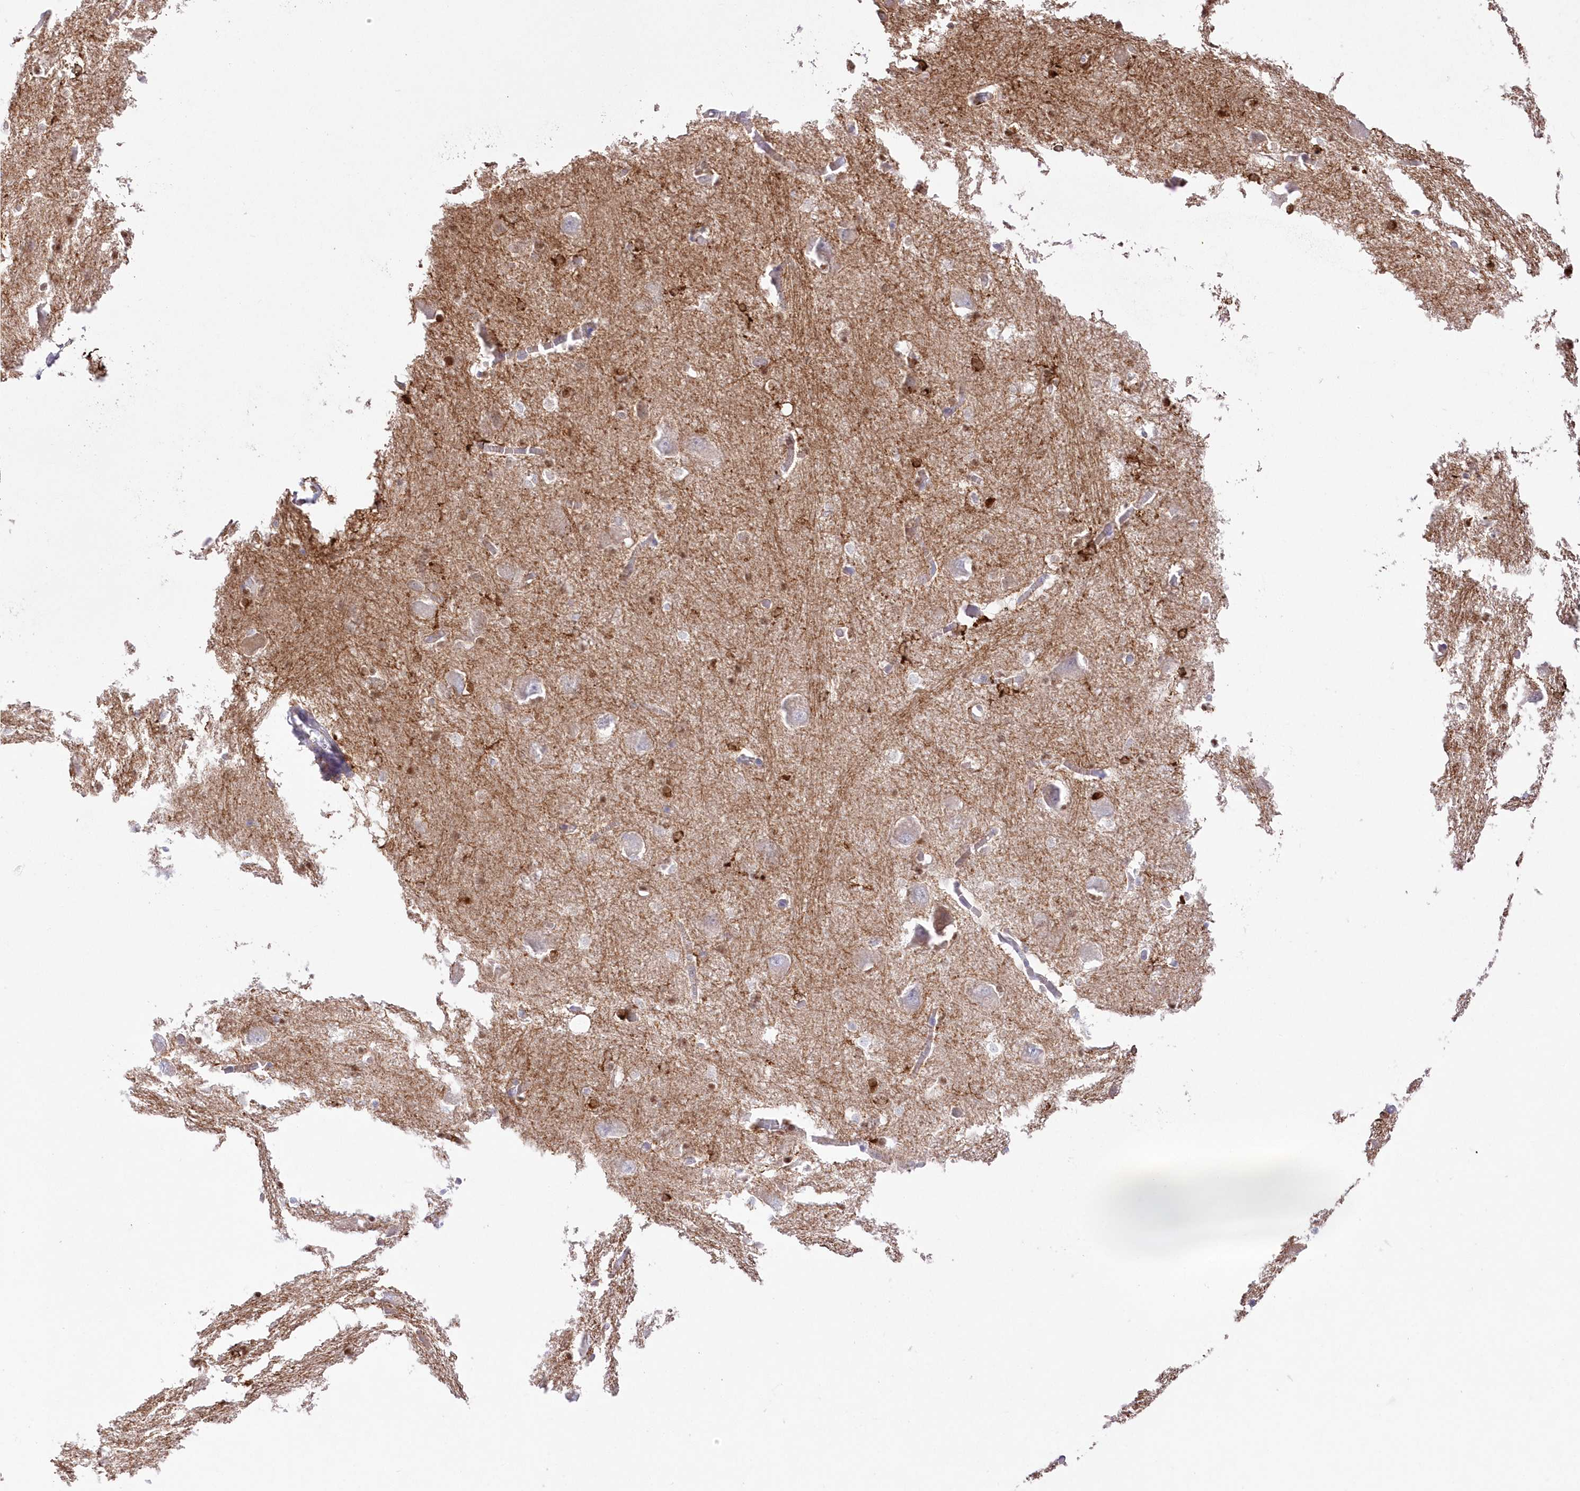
{"staining": {"intensity": "moderate", "quantity": "25%-75%", "location": "cytoplasmic/membranous,nuclear"}, "tissue": "caudate", "cell_type": "Glial cells", "image_type": "normal", "snomed": [{"axis": "morphology", "description": "Normal tissue, NOS"}, {"axis": "topography", "description": "Lateral ventricle wall"}], "caption": "An image of human caudate stained for a protein demonstrates moderate cytoplasmic/membranous,nuclear brown staining in glial cells. (Brightfield microscopy of DAB IHC at high magnification).", "gene": "DNAJC19", "patient": {"sex": "male", "age": 37}}